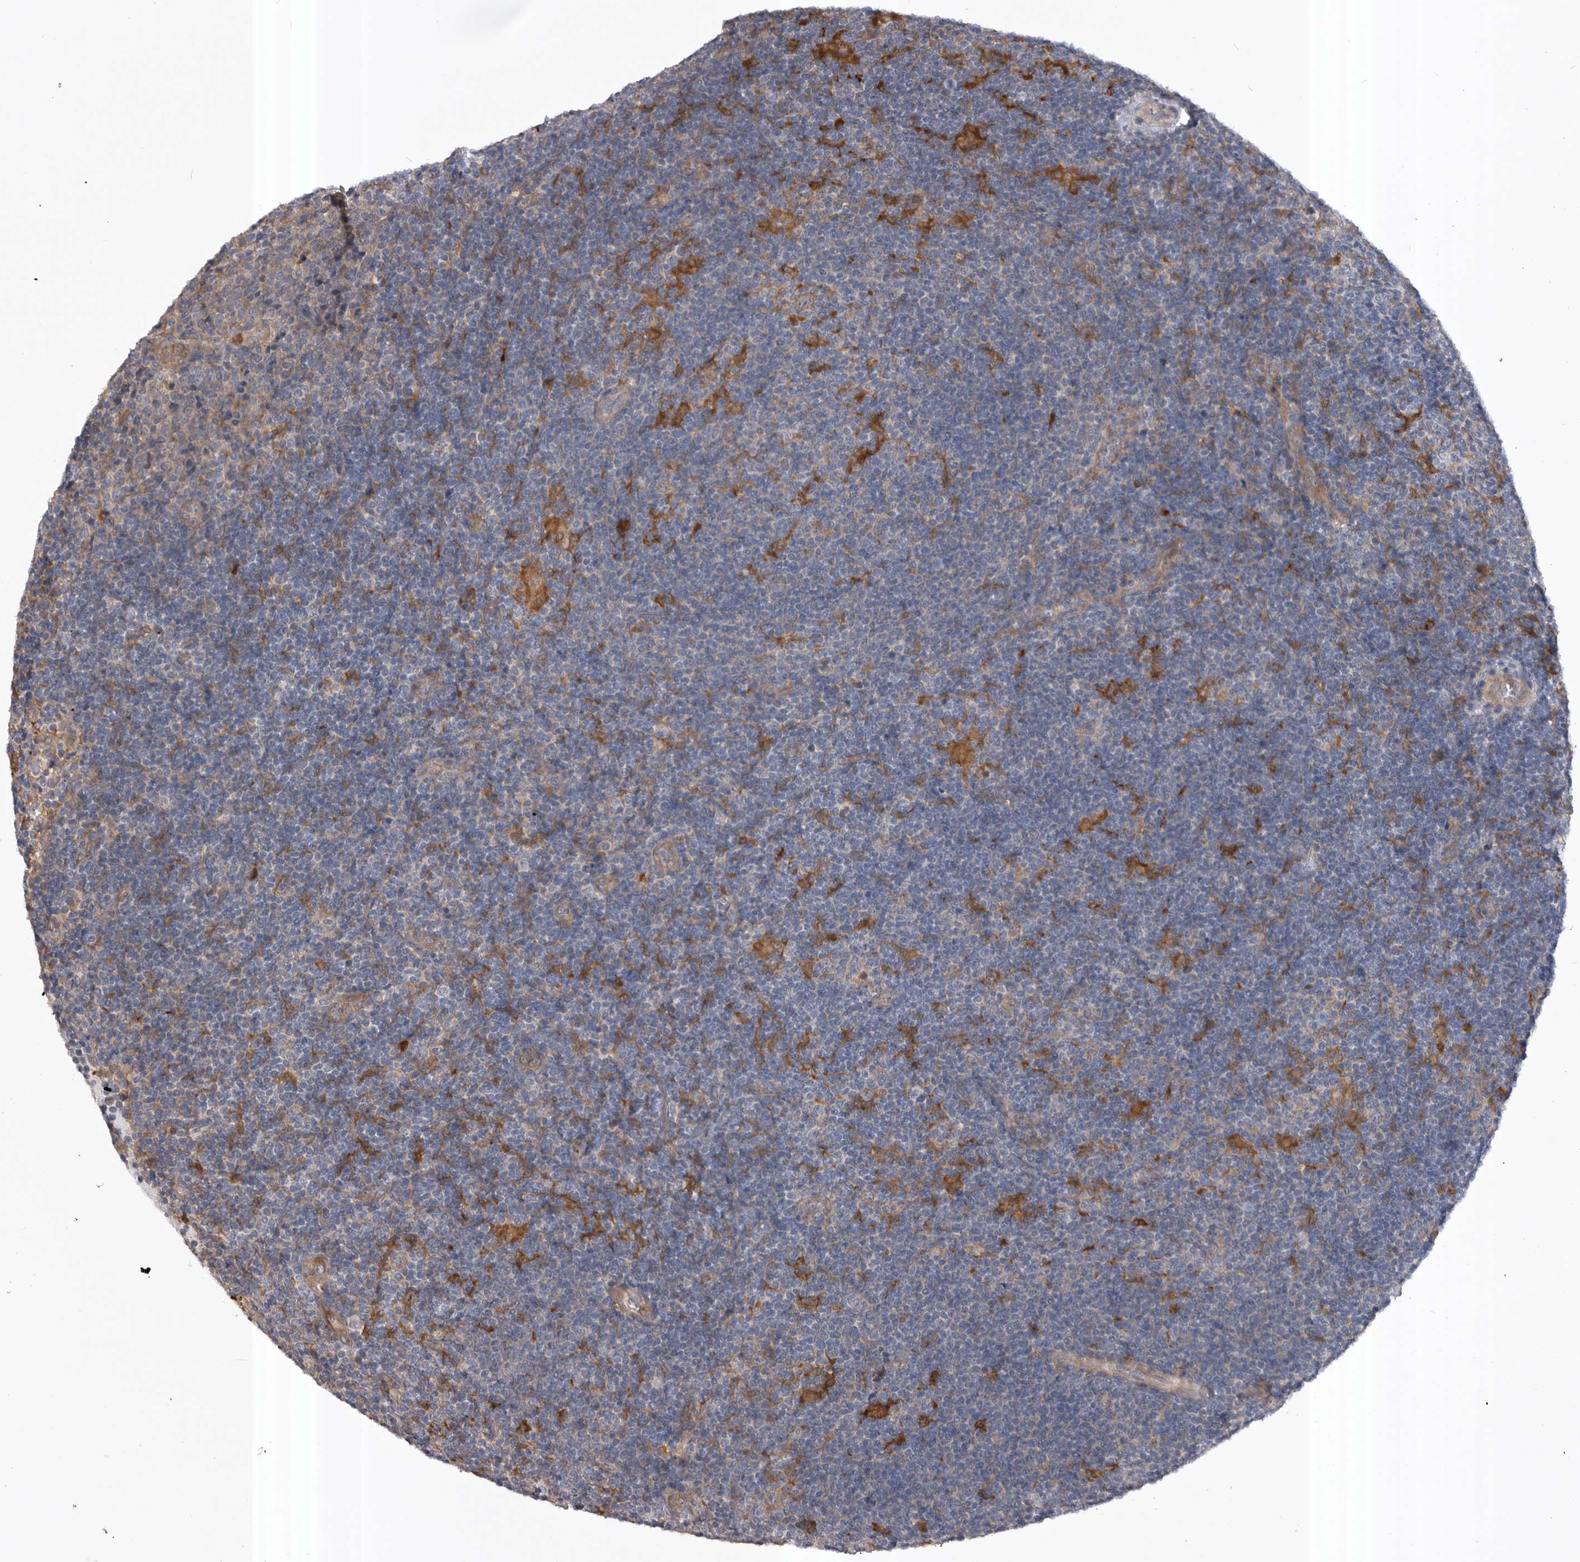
{"staining": {"intensity": "negative", "quantity": "none", "location": "none"}, "tissue": "lymphoma", "cell_type": "Tumor cells", "image_type": "cancer", "snomed": [{"axis": "morphology", "description": "Hodgkin's disease, NOS"}, {"axis": "topography", "description": "Lymph node"}], "caption": "High power microscopy image of an IHC image of Hodgkin's disease, revealing no significant staining in tumor cells.", "gene": "RAB3GAP2", "patient": {"sex": "female", "age": 57}}